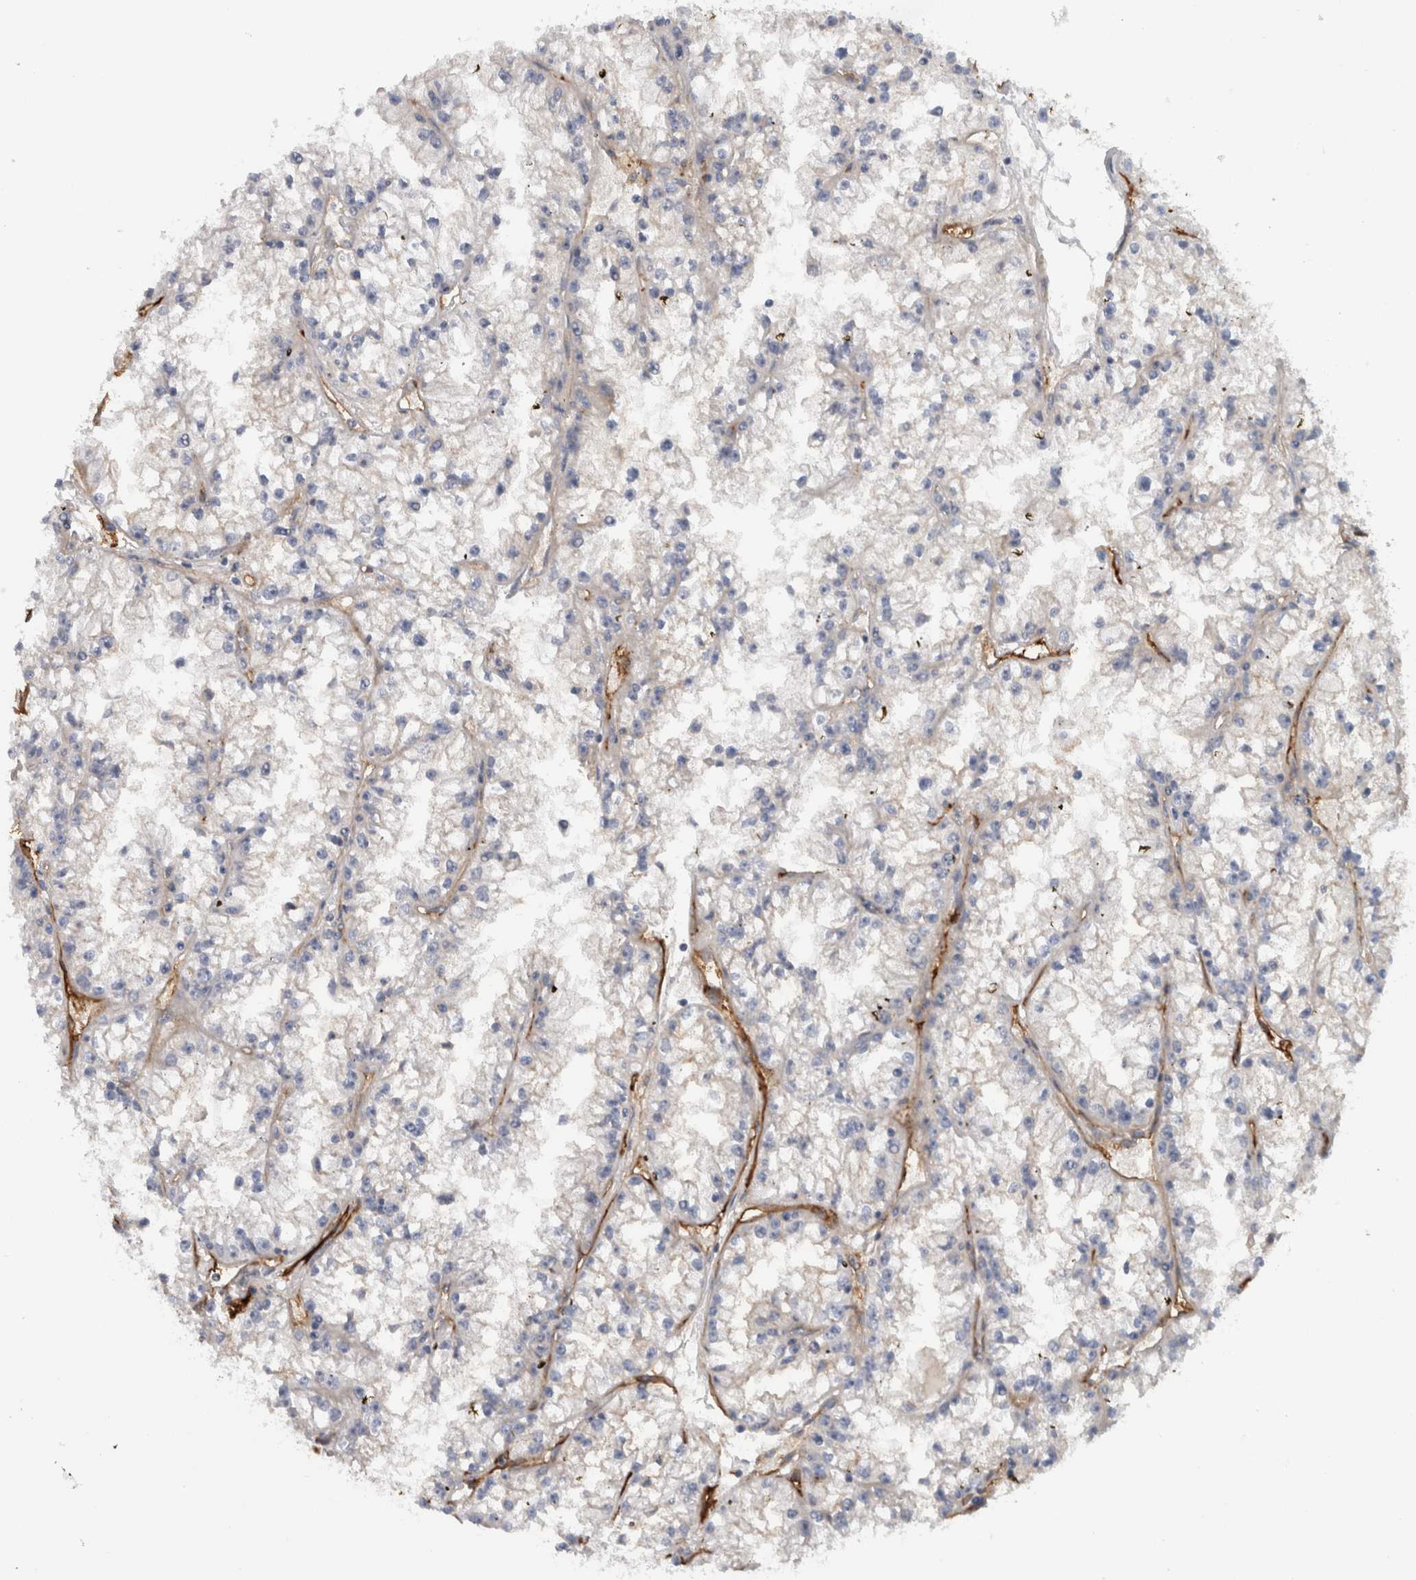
{"staining": {"intensity": "negative", "quantity": "none", "location": "none"}, "tissue": "renal cancer", "cell_type": "Tumor cells", "image_type": "cancer", "snomed": [{"axis": "morphology", "description": "Adenocarcinoma, NOS"}, {"axis": "topography", "description": "Kidney"}], "caption": "Tumor cells are negative for brown protein staining in renal cancer. Brightfield microscopy of immunohistochemistry (IHC) stained with DAB (3,3'-diaminobenzidine) (brown) and hematoxylin (blue), captured at high magnification.", "gene": "CD59", "patient": {"sex": "male", "age": 56}}